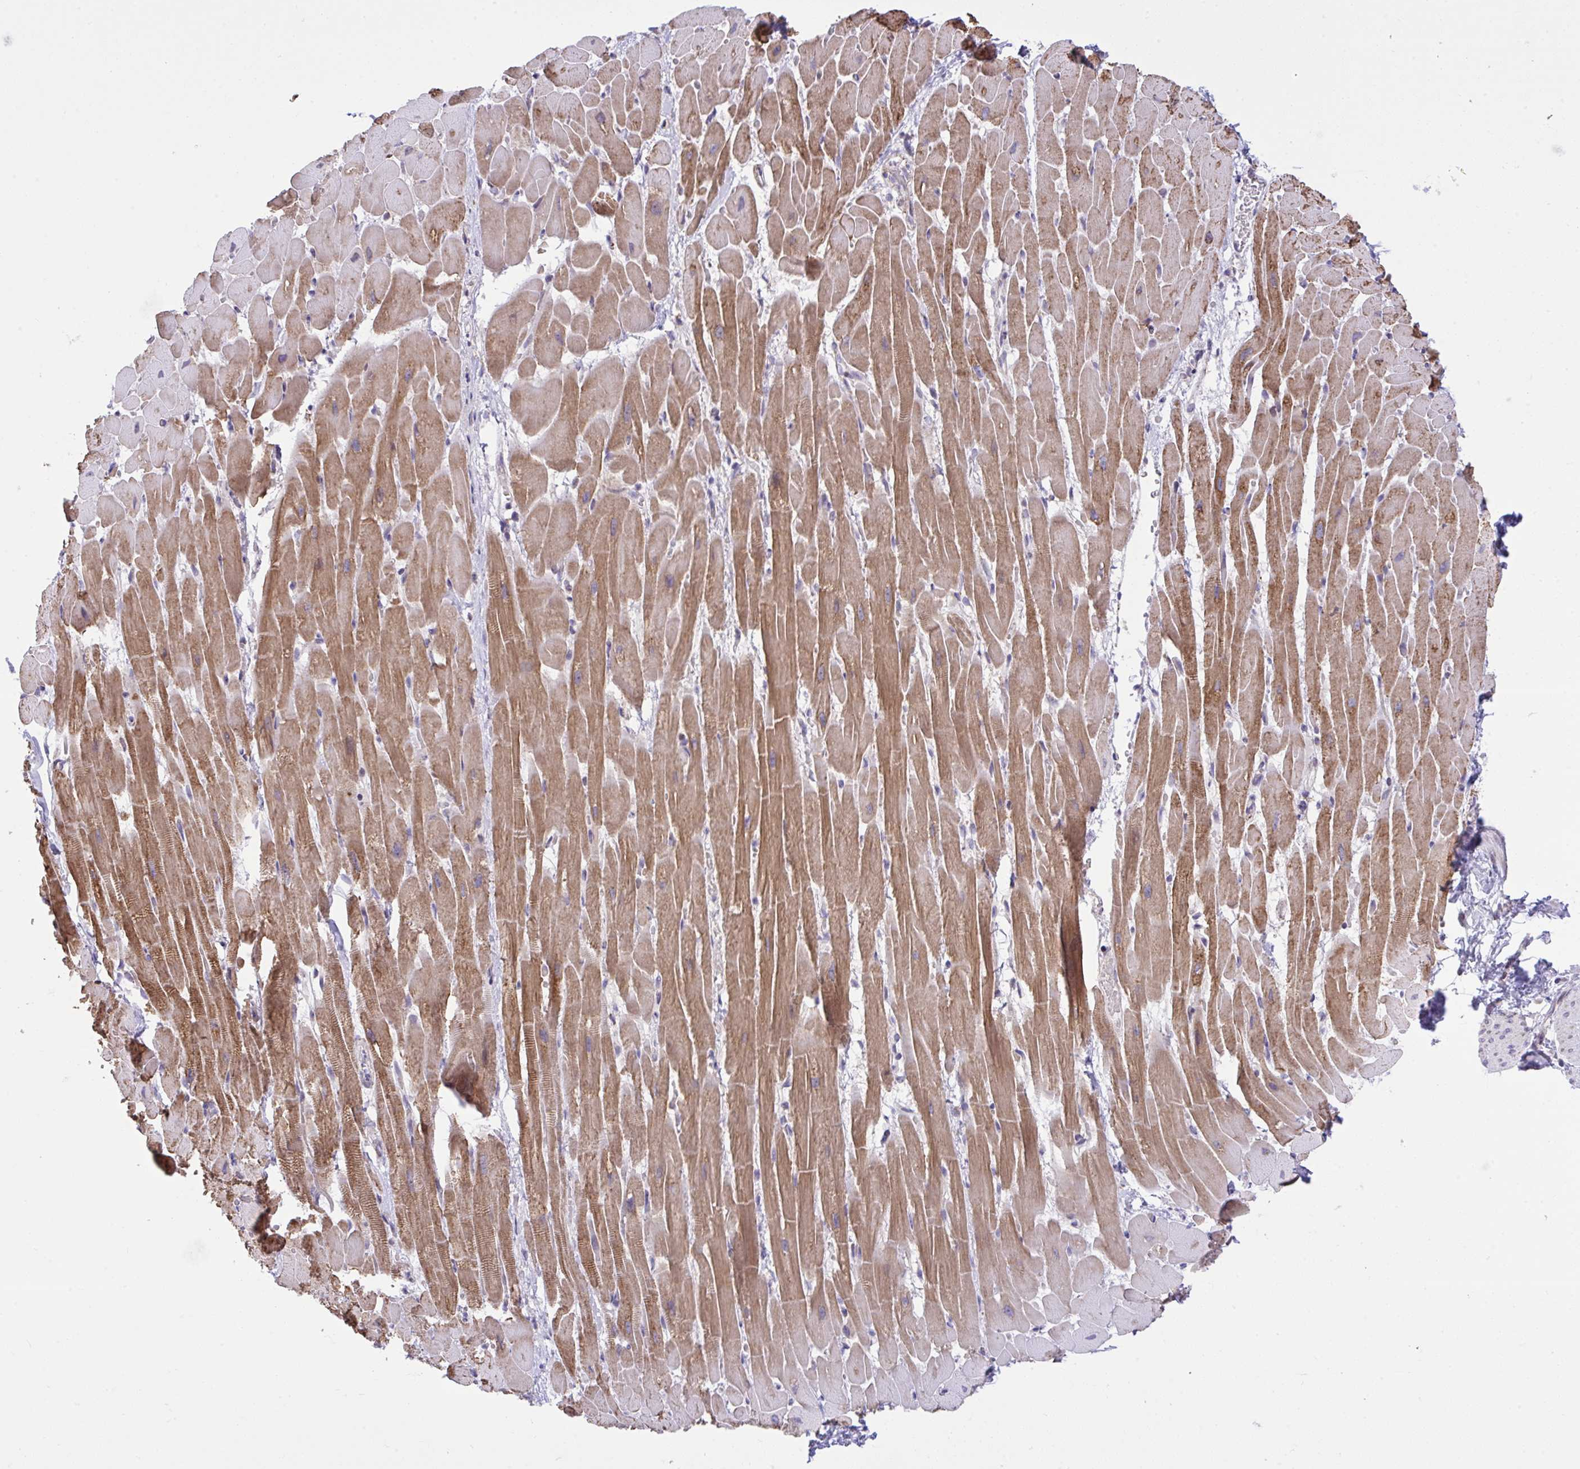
{"staining": {"intensity": "strong", "quantity": ">75%", "location": "cytoplasmic/membranous"}, "tissue": "heart muscle", "cell_type": "Cardiomyocytes", "image_type": "normal", "snomed": [{"axis": "morphology", "description": "Normal tissue, NOS"}, {"axis": "topography", "description": "Heart"}], "caption": "Brown immunohistochemical staining in normal human heart muscle displays strong cytoplasmic/membranous expression in about >75% of cardiomyocytes. The staining was performed using DAB (3,3'-diaminobenzidine) to visualize the protein expression in brown, while the nuclei were stained in blue with hematoxylin (Magnification: 20x).", "gene": "ZNF362", "patient": {"sex": "male", "age": 37}}